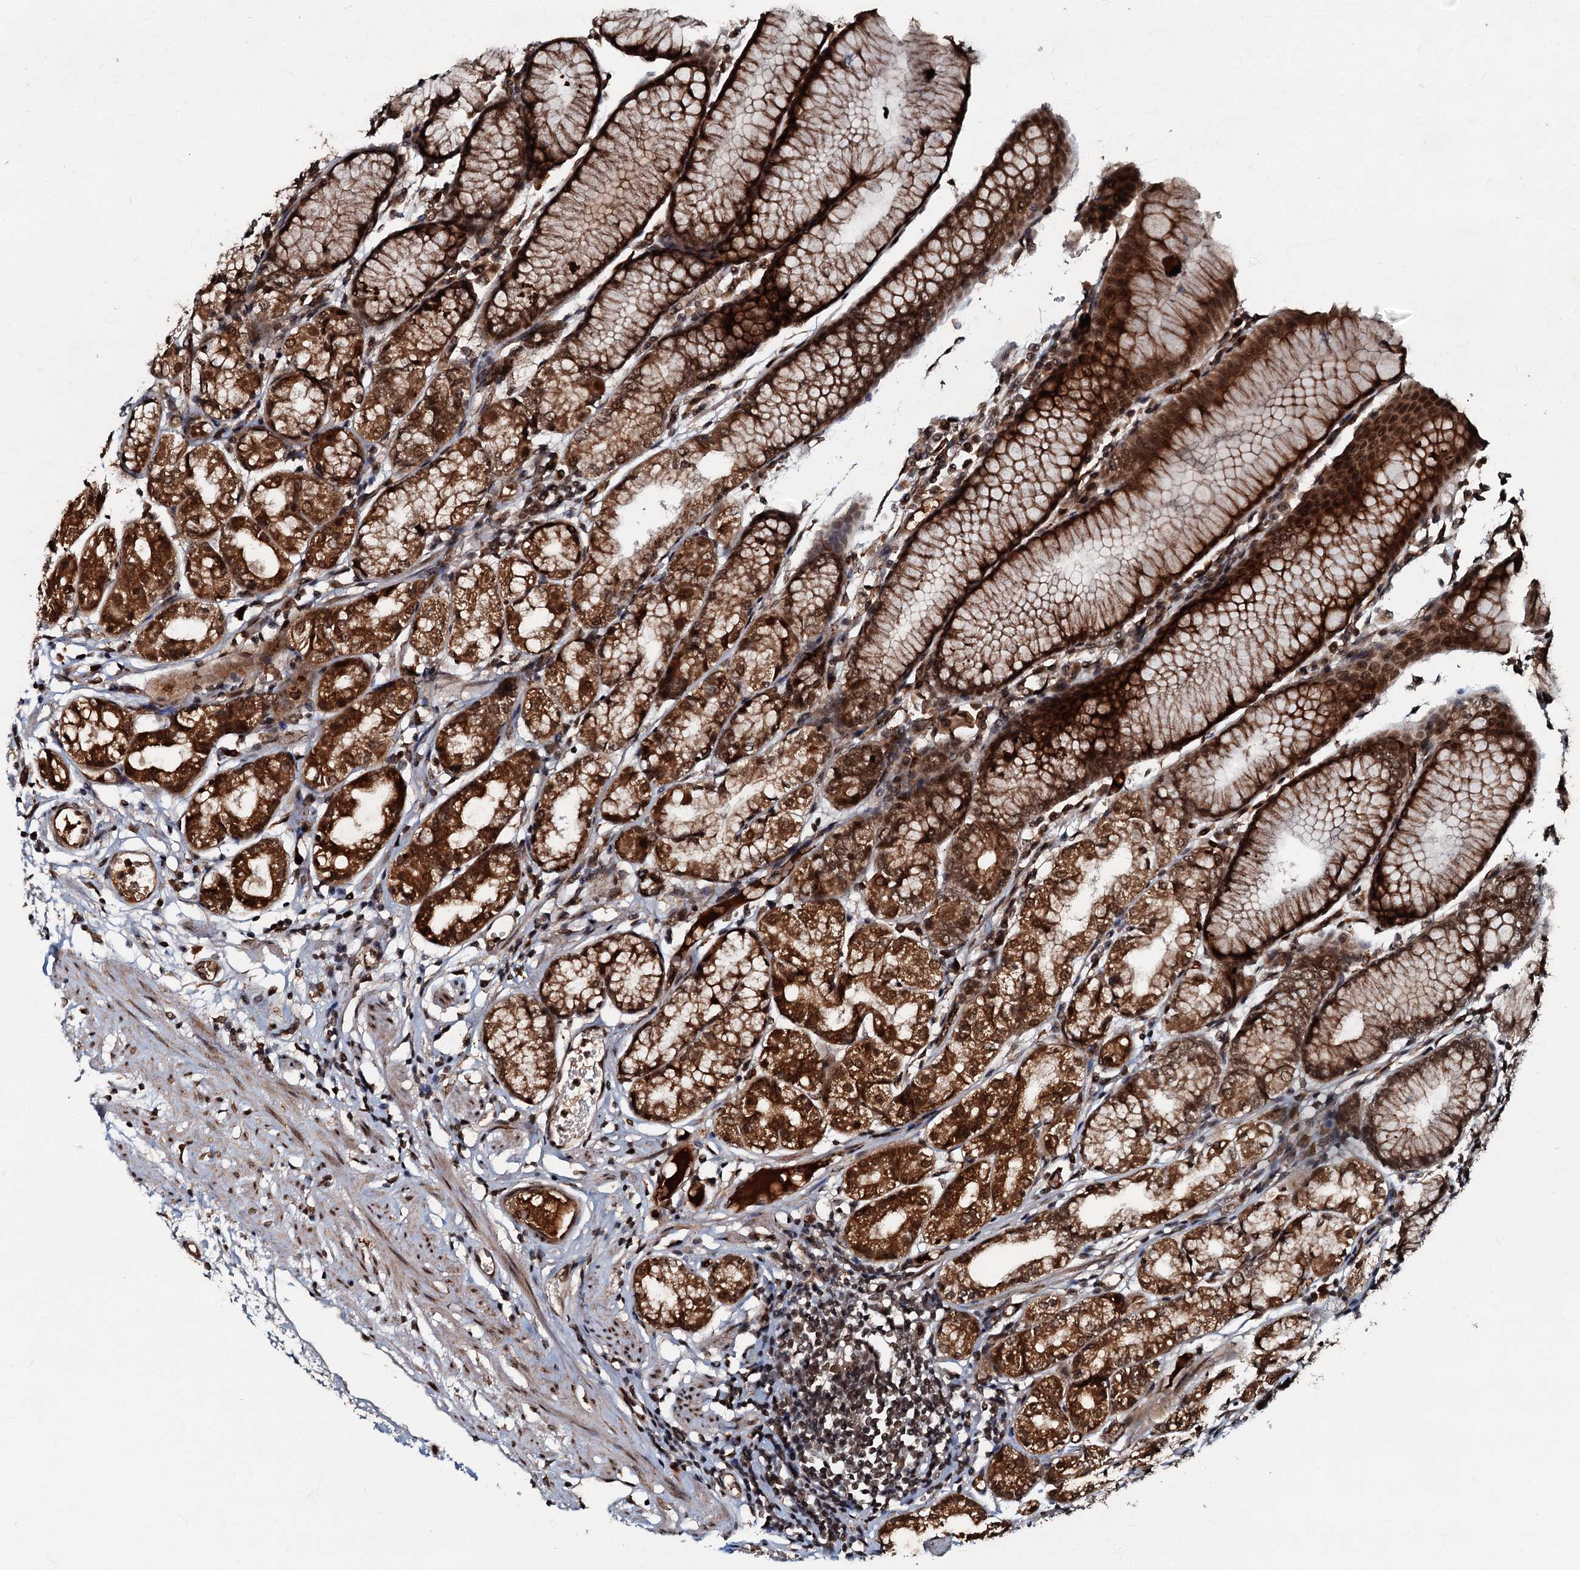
{"staining": {"intensity": "strong", "quantity": ">75%", "location": "cytoplasmic/membranous,nuclear"}, "tissue": "stomach", "cell_type": "Glandular cells", "image_type": "normal", "snomed": [{"axis": "morphology", "description": "Normal tissue, NOS"}, {"axis": "topography", "description": "Stomach"}], "caption": "IHC (DAB (3,3'-diaminobenzidine)) staining of benign human stomach displays strong cytoplasmic/membranous,nuclear protein positivity in about >75% of glandular cells.", "gene": "C18orf32", "patient": {"sex": "female", "age": 57}}